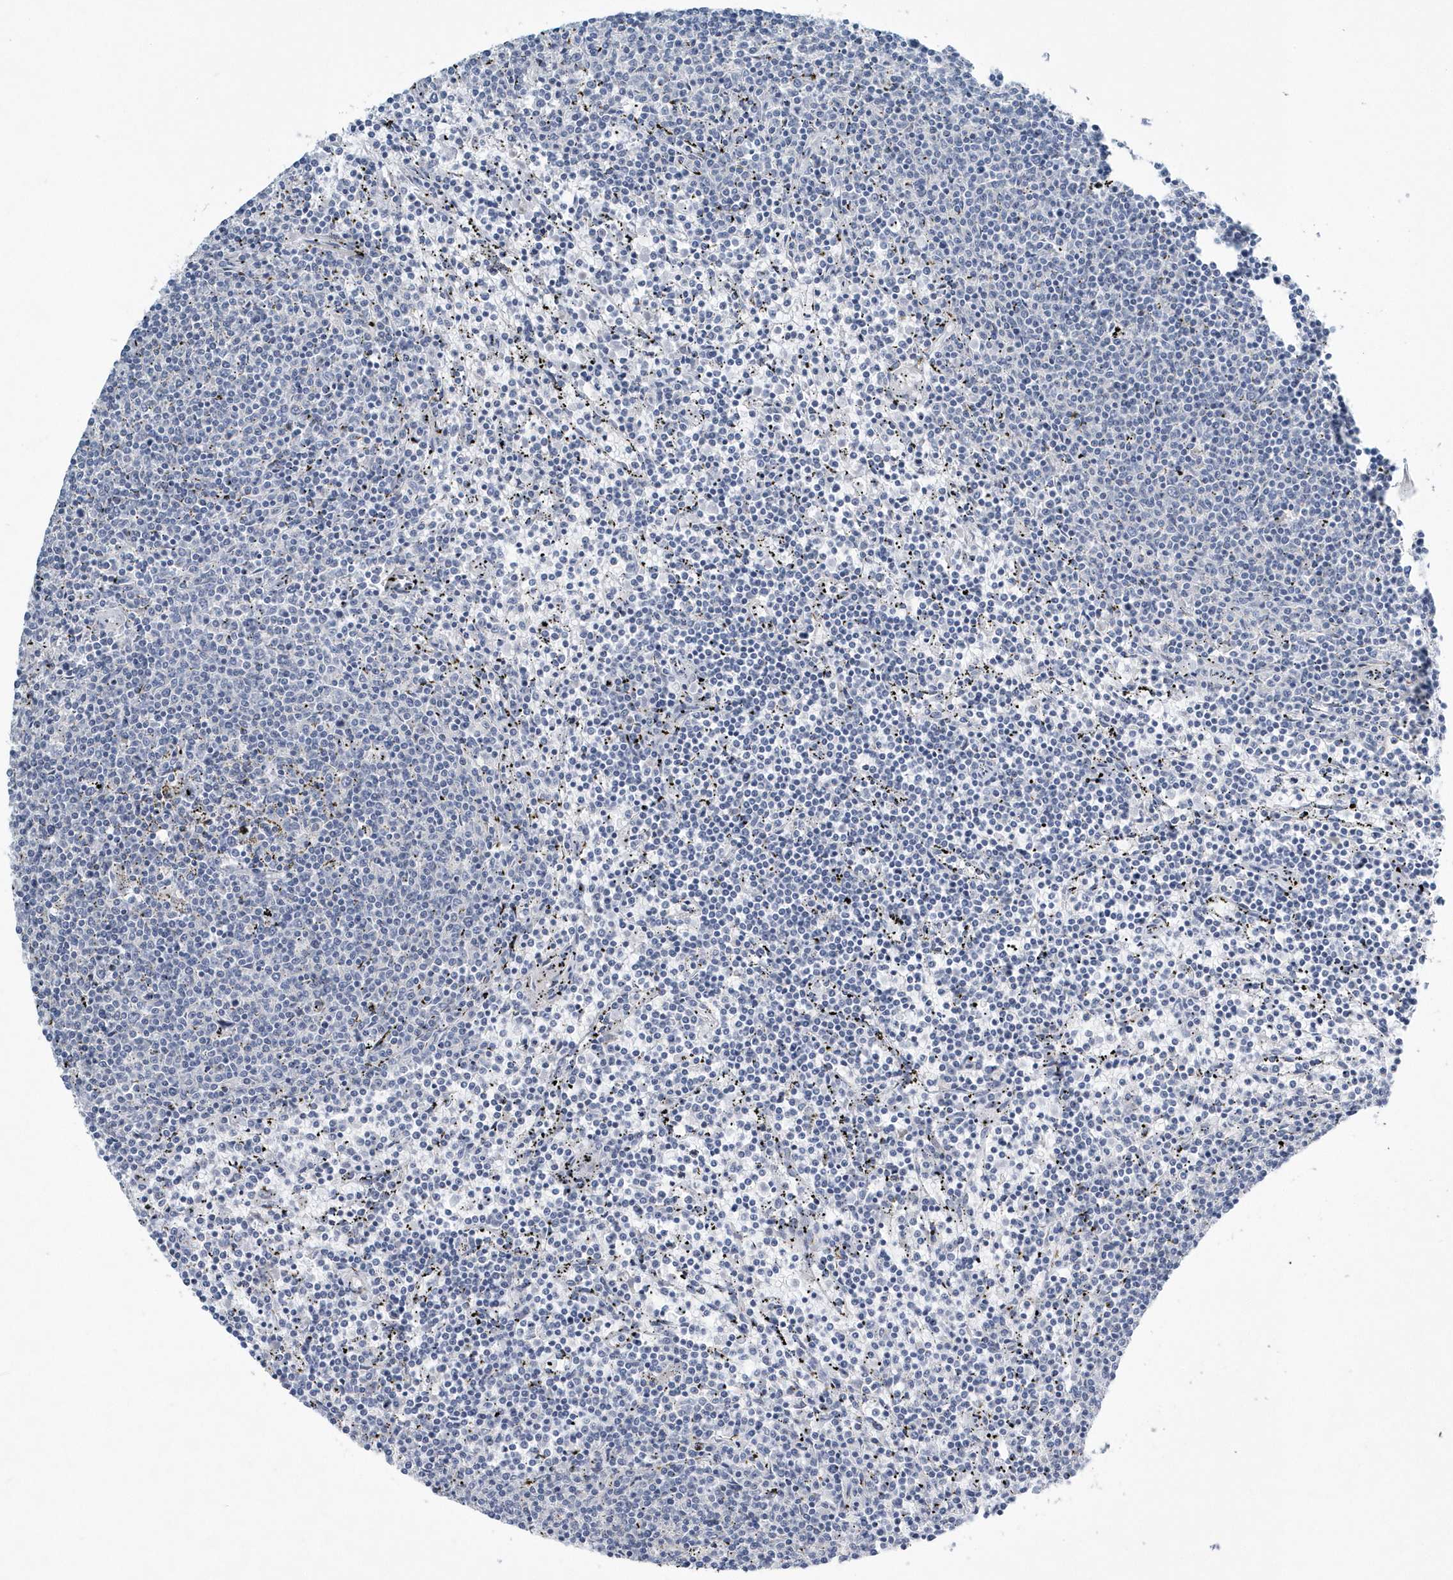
{"staining": {"intensity": "negative", "quantity": "none", "location": "none"}, "tissue": "lymphoma", "cell_type": "Tumor cells", "image_type": "cancer", "snomed": [{"axis": "morphology", "description": "Malignant lymphoma, non-Hodgkin's type, Low grade"}, {"axis": "topography", "description": "Spleen"}], "caption": "DAB immunohistochemical staining of human lymphoma reveals no significant expression in tumor cells.", "gene": "SPATA18", "patient": {"sex": "female", "age": 50}}